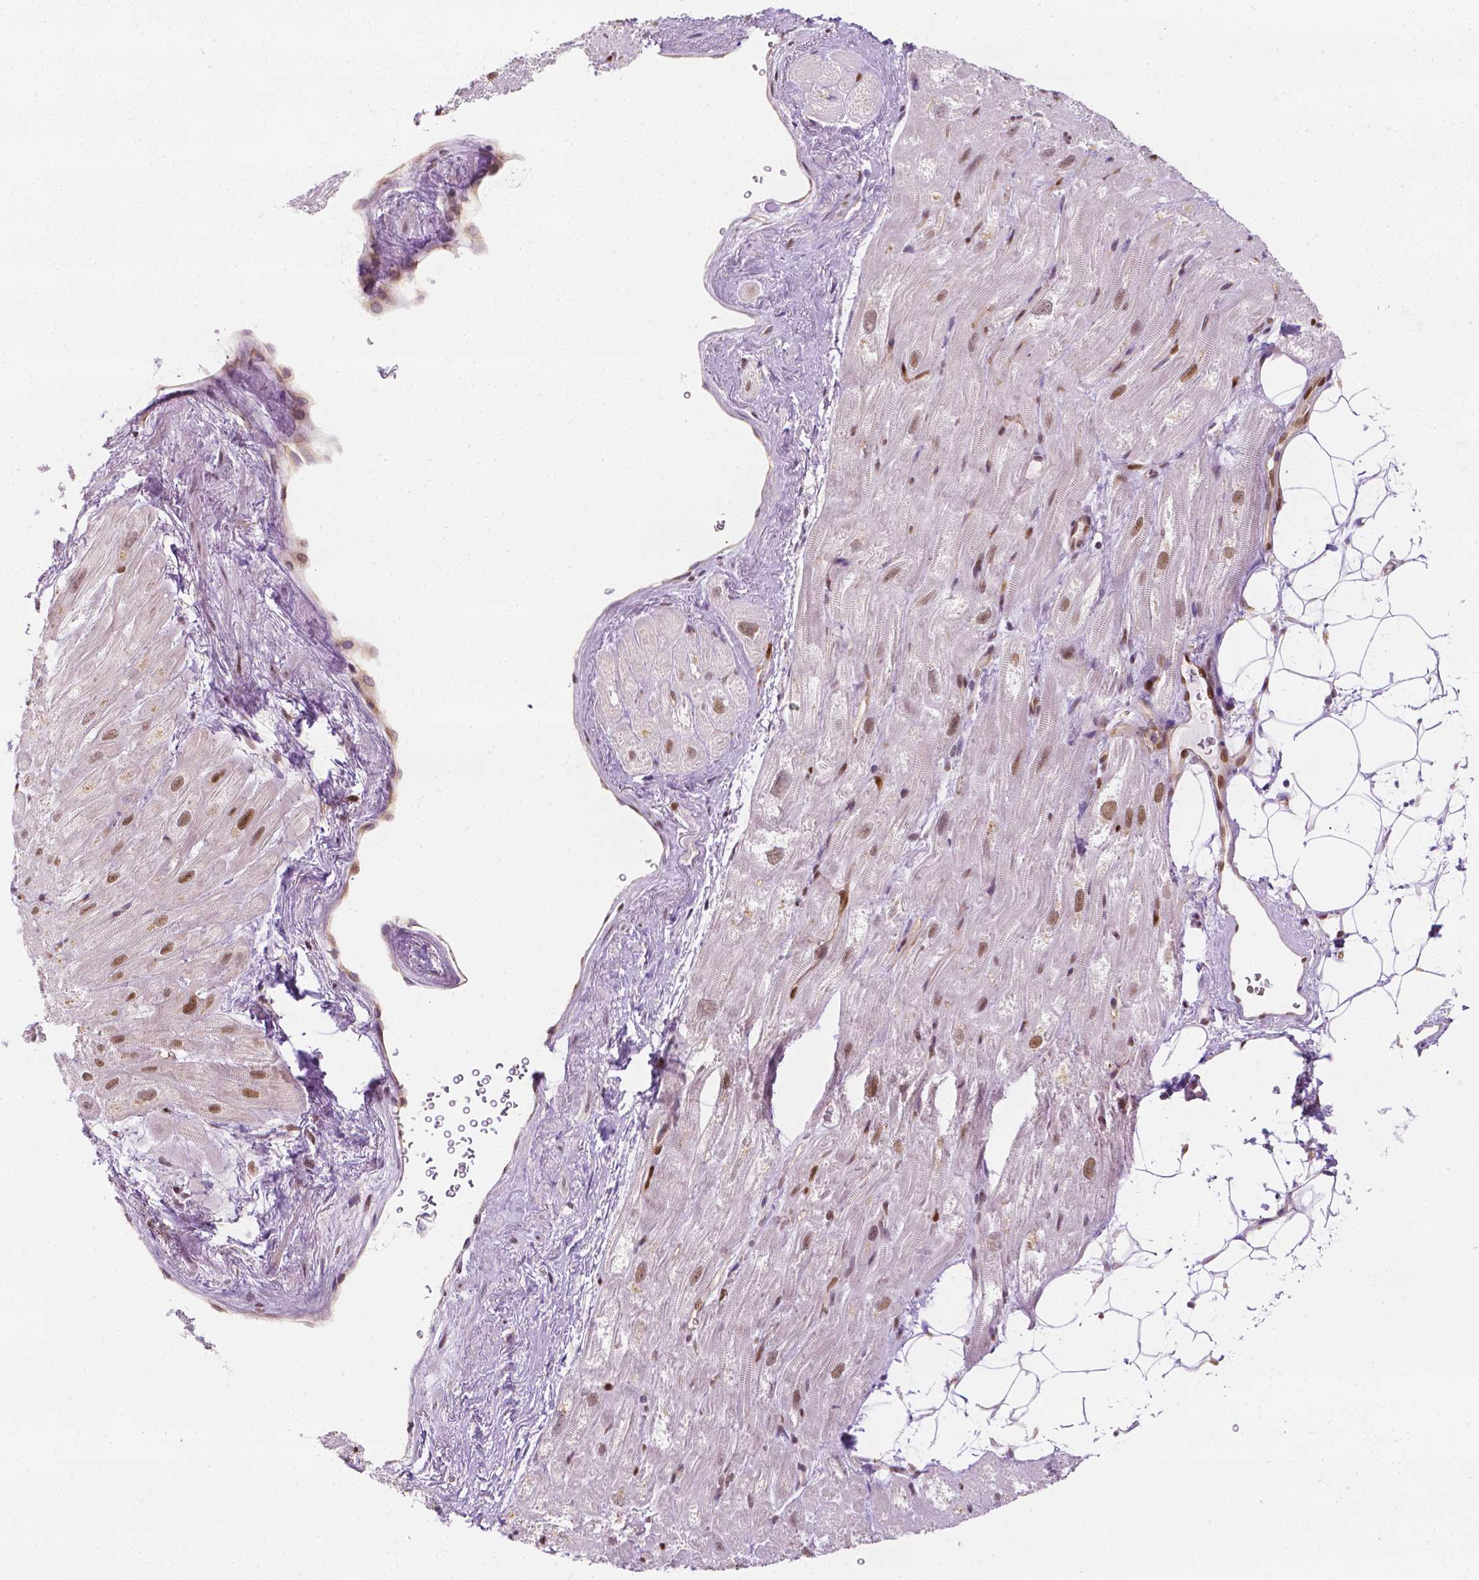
{"staining": {"intensity": "moderate", "quantity": "25%-75%", "location": "cytoplasmic/membranous,nuclear"}, "tissue": "heart muscle", "cell_type": "Cardiomyocytes", "image_type": "normal", "snomed": [{"axis": "morphology", "description": "Normal tissue, NOS"}, {"axis": "topography", "description": "Heart"}], "caption": "Unremarkable heart muscle demonstrates moderate cytoplasmic/membranous,nuclear expression in approximately 25%-75% of cardiomyocytes, visualized by immunohistochemistry.", "gene": "ERF", "patient": {"sex": "female", "age": 69}}